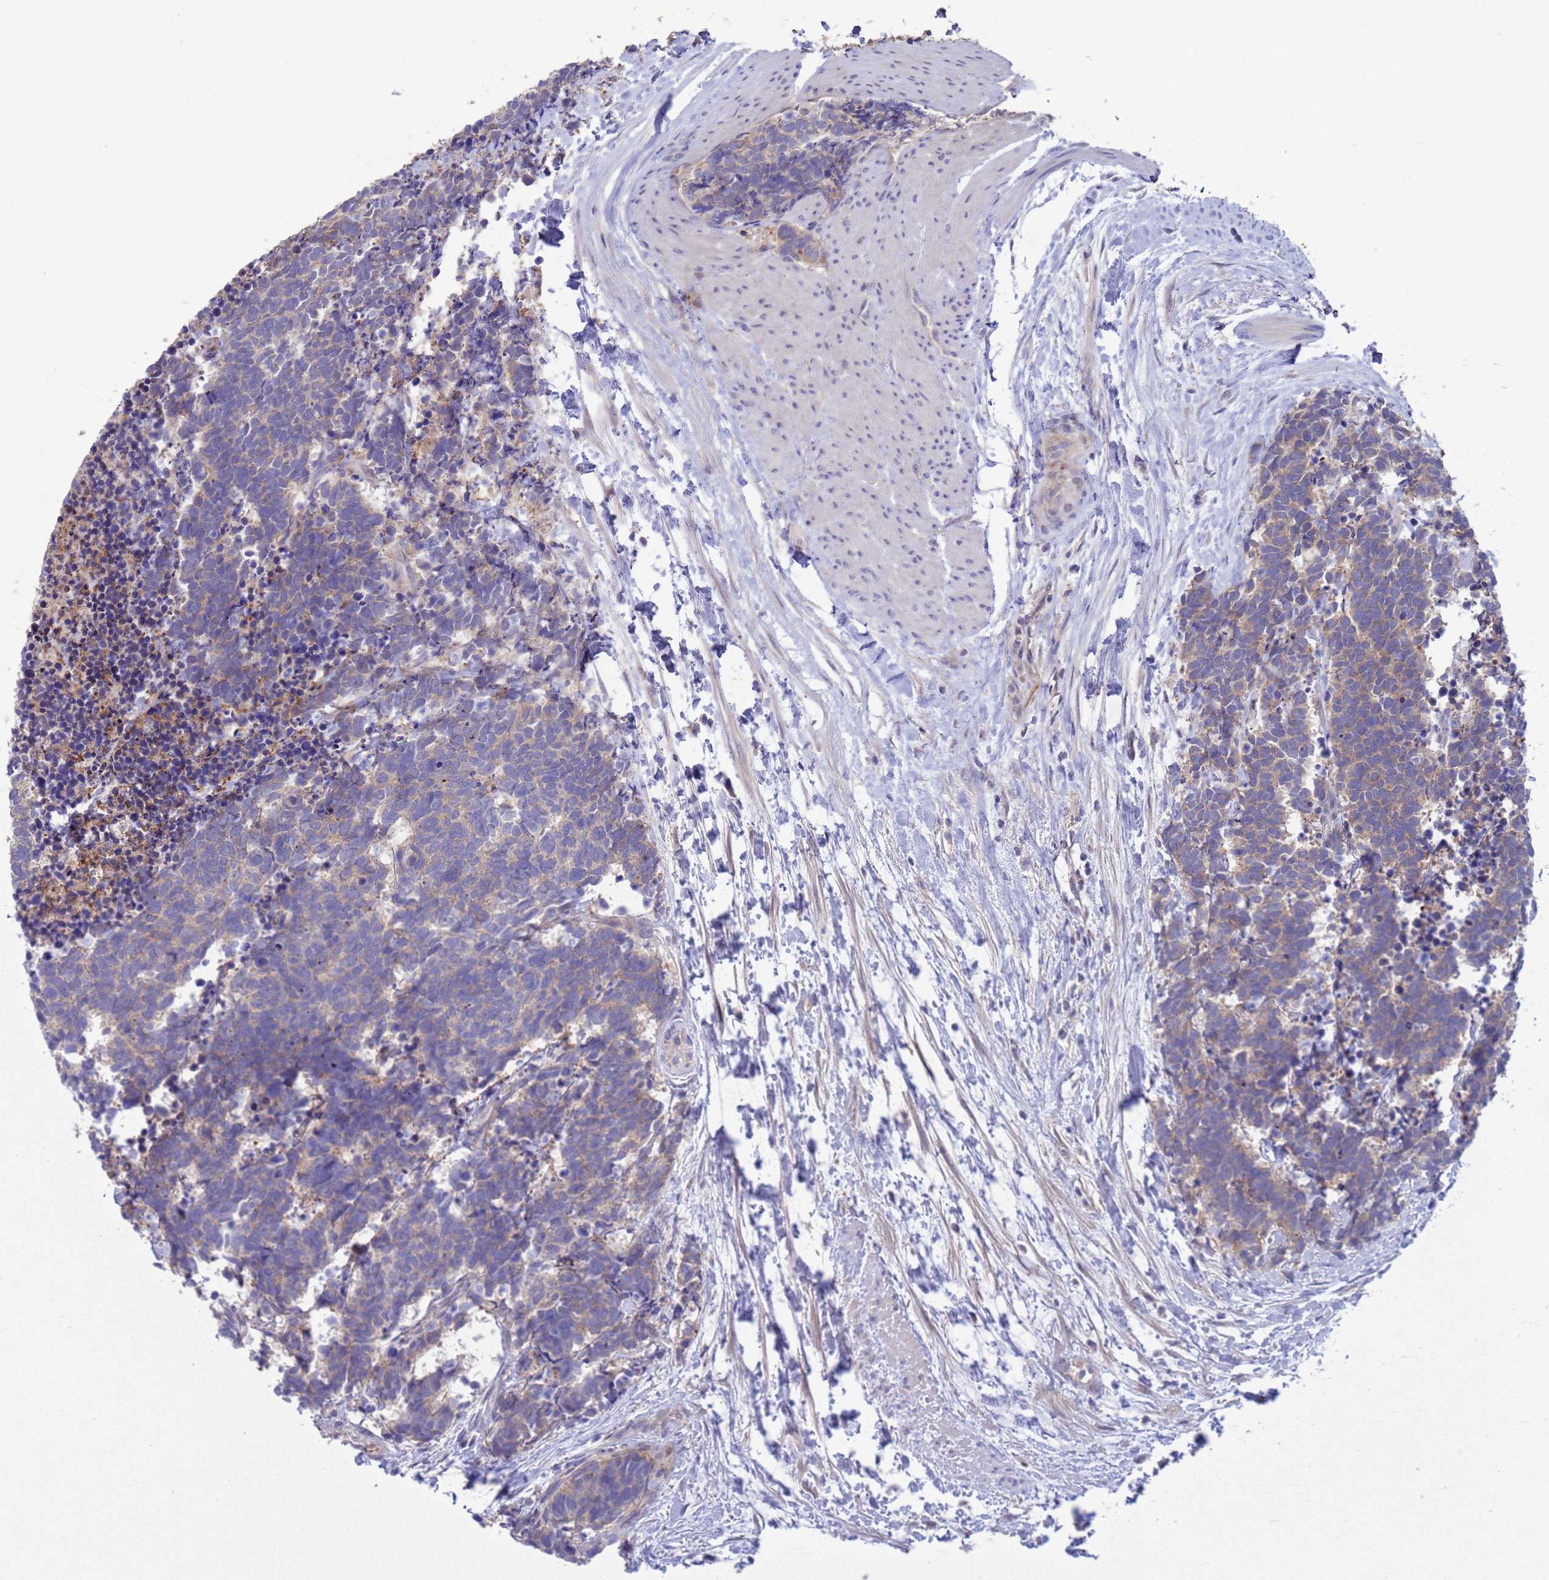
{"staining": {"intensity": "weak", "quantity": "<25%", "location": "cytoplasmic/membranous"}, "tissue": "carcinoid", "cell_type": "Tumor cells", "image_type": "cancer", "snomed": [{"axis": "morphology", "description": "Carcinoma, NOS"}, {"axis": "morphology", "description": "Carcinoid, malignant, NOS"}, {"axis": "topography", "description": "Prostate"}], "caption": "Immunohistochemistry (IHC) of carcinoid demonstrates no staining in tumor cells. (DAB (3,3'-diaminobenzidine) immunohistochemistry (IHC), high magnification).", "gene": "GJA10", "patient": {"sex": "male", "age": 57}}